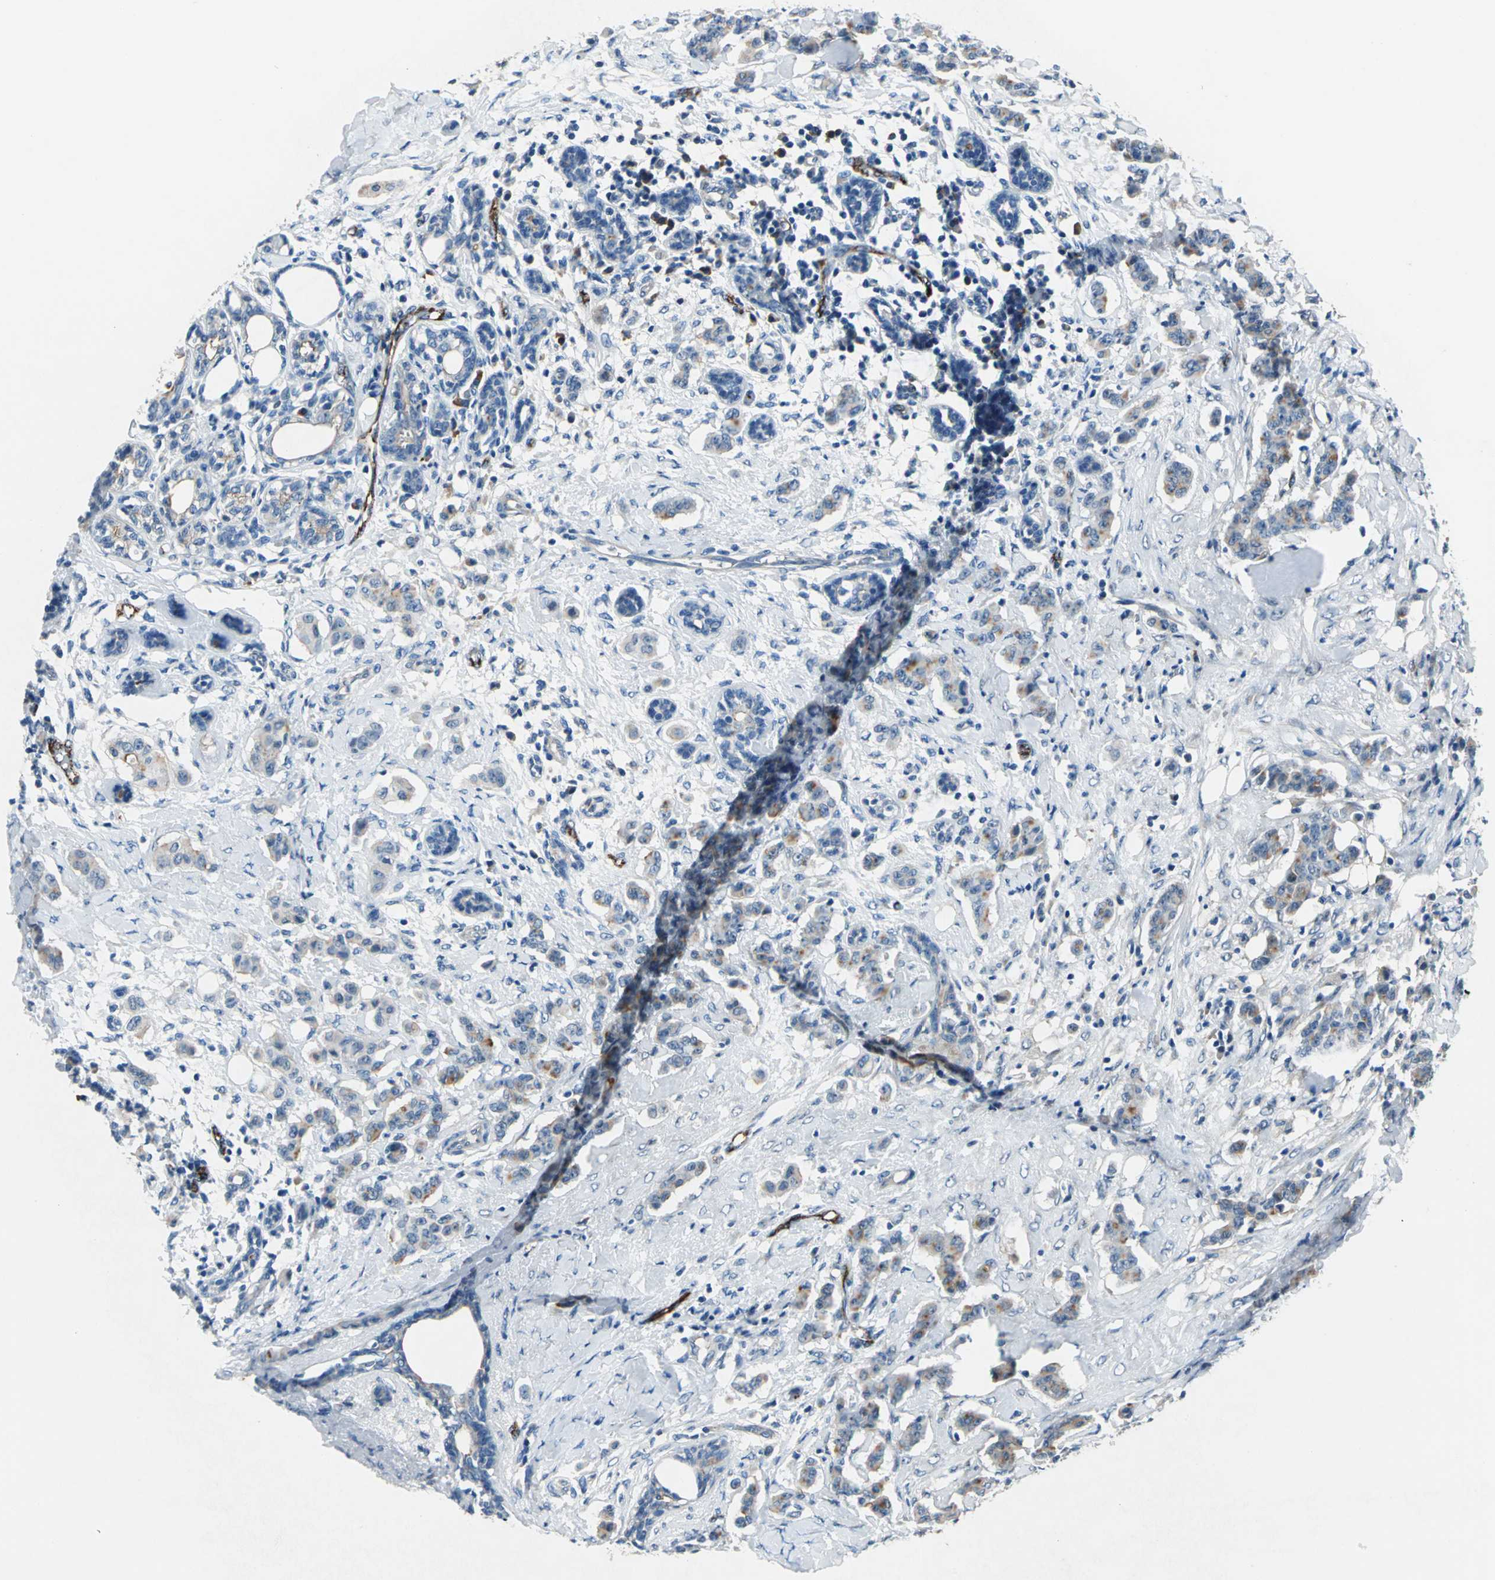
{"staining": {"intensity": "moderate", "quantity": ">75%", "location": "cytoplasmic/membranous"}, "tissue": "breast cancer", "cell_type": "Tumor cells", "image_type": "cancer", "snomed": [{"axis": "morphology", "description": "Duct carcinoma"}, {"axis": "topography", "description": "Breast"}], "caption": "Human breast cancer (infiltrating ductal carcinoma) stained with a protein marker demonstrates moderate staining in tumor cells.", "gene": "SELP", "patient": {"sex": "female", "age": 40}}